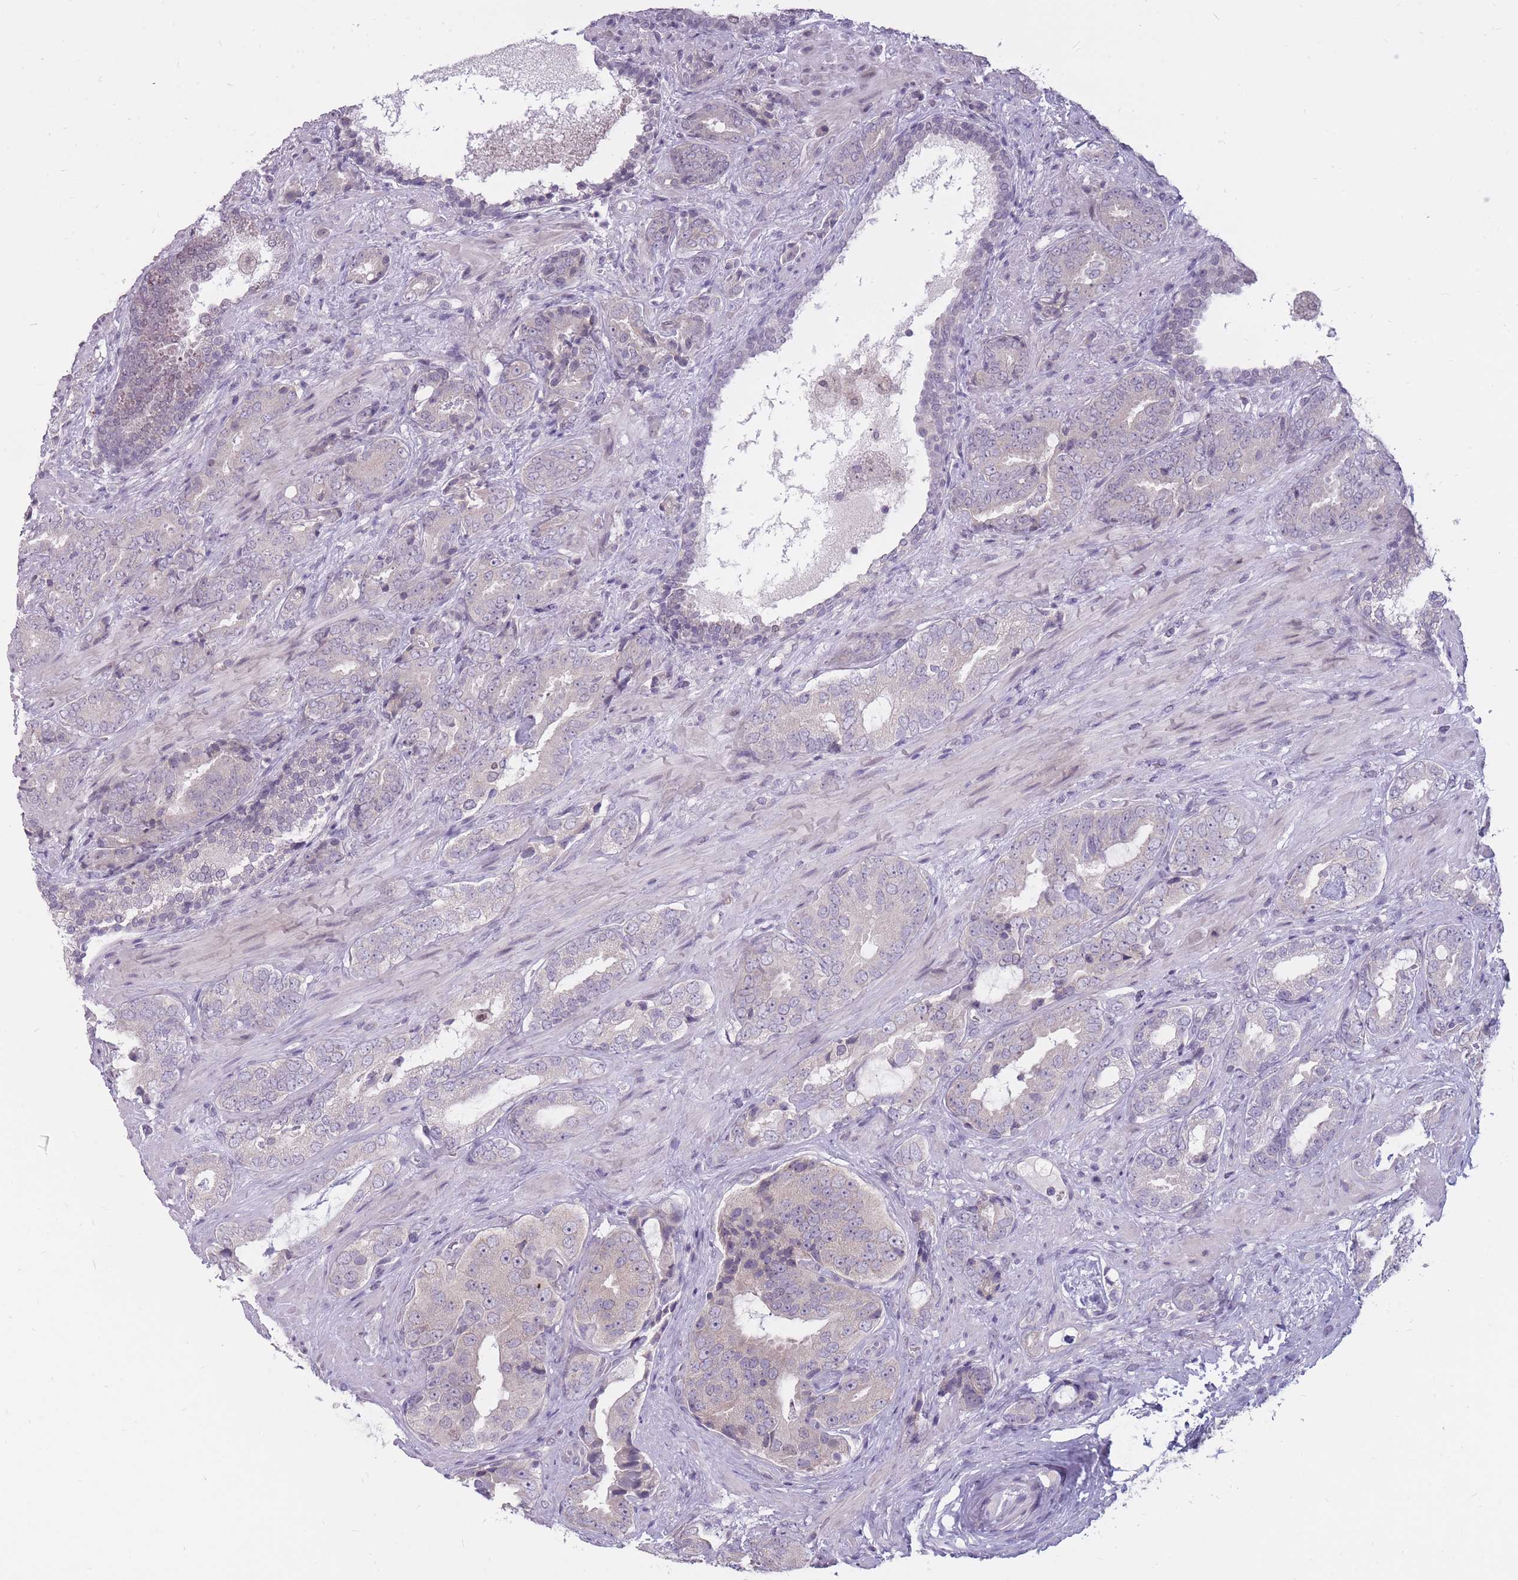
{"staining": {"intensity": "negative", "quantity": "none", "location": "none"}, "tissue": "prostate cancer", "cell_type": "Tumor cells", "image_type": "cancer", "snomed": [{"axis": "morphology", "description": "Adenocarcinoma, High grade"}, {"axis": "topography", "description": "Prostate"}], "caption": "Protein analysis of prostate cancer shows no significant positivity in tumor cells.", "gene": "POMZP3", "patient": {"sex": "male", "age": 71}}